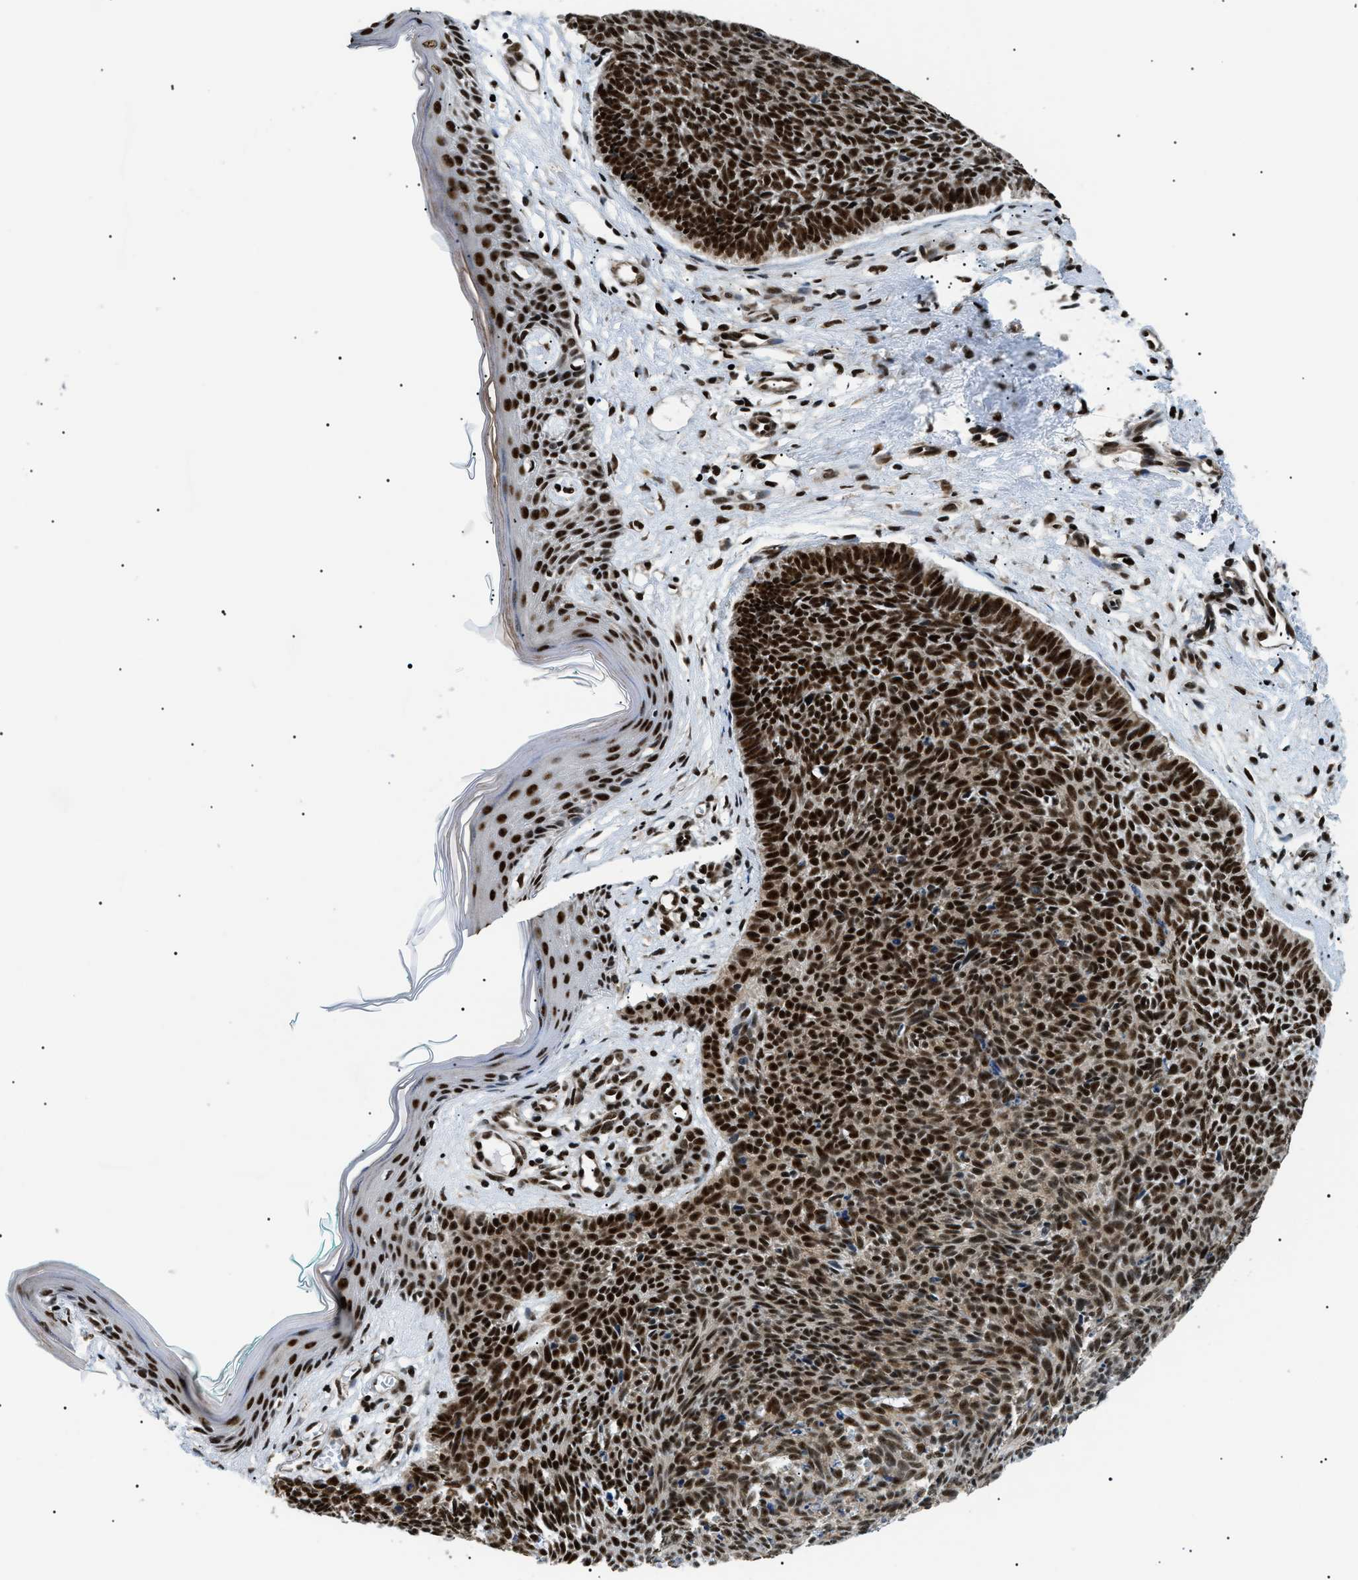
{"staining": {"intensity": "strong", "quantity": ">75%", "location": "nuclear"}, "tissue": "skin cancer", "cell_type": "Tumor cells", "image_type": "cancer", "snomed": [{"axis": "morphology", "description": "Basal cell carcinoma"}, {"axis": "topography", "description": "Skin"}], "caption": "Immunohistochemistry (IHC) histopathology image of neoplastic tissue: skin cancer stained using immunohistochemistry (IHC) displays high levels of strong protein expression localized specifically in the nuclear of tumor cells, appearing as a nuclear brown color.", "gene": "CWC25", "patient": {"sex": "male", "age": 60}}